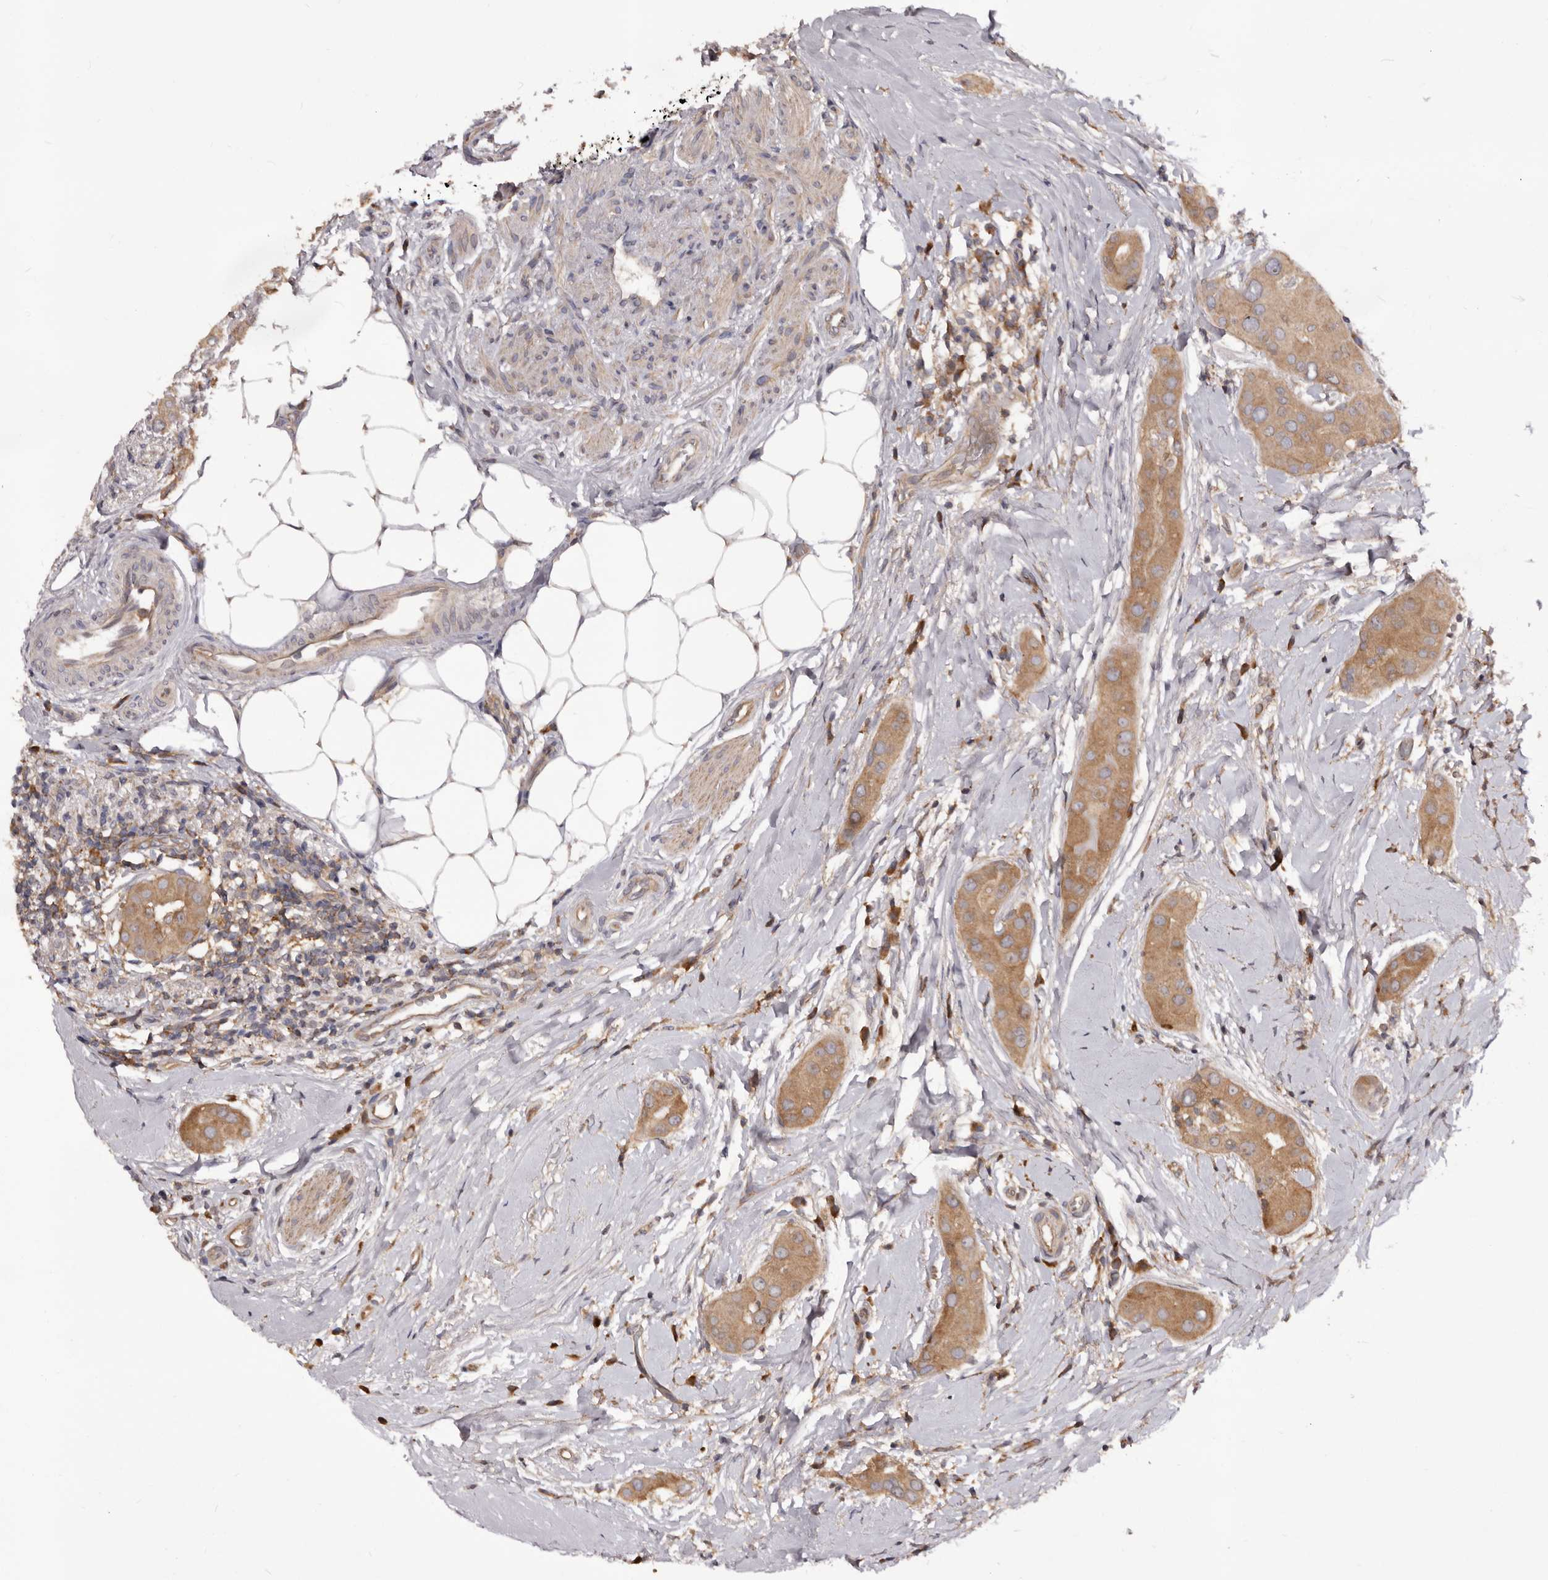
{"staining": {"intensity": "moderate", "quantity": ">75%", "location": "cytoplasmic/membranous"}, "tissue": "thyroid cancer", "cell_type": "Tumor cells", "image_type": "cancer", "snomed": [{"axis": "morphology", "description": "Papillary adenocarcinoma, NOS"}, {"axis": "topography", "description": "Thyroid gland"}], "caption": "Thyroid papillary adenocarcinoma stained for a protein displays moderate cytoplasmic/membranous positivity in tumor cells.", "gene": "HBS1L", "patient": {"sex": "male", "age": 33}}